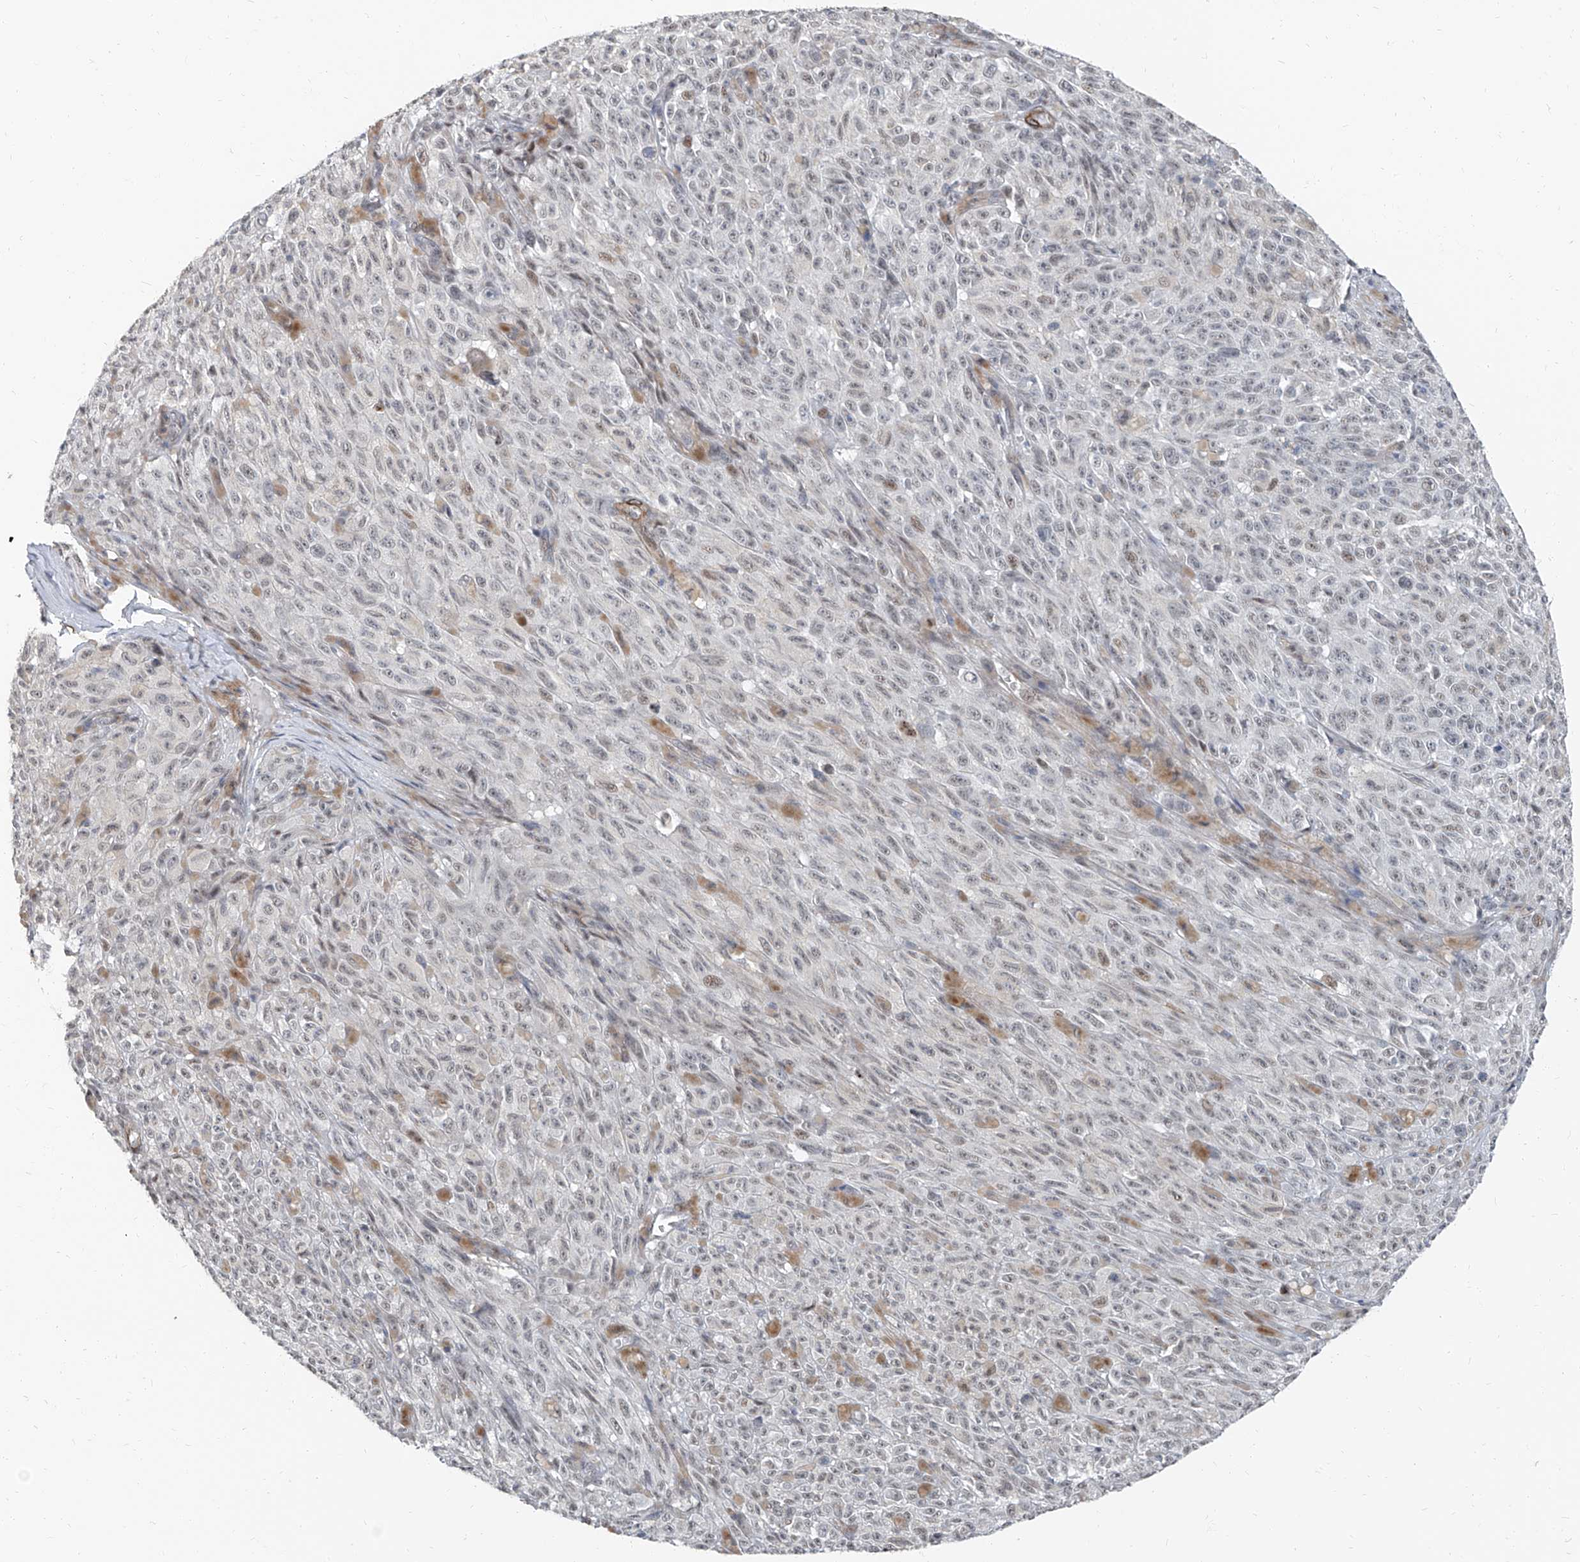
{"staining": {"intensity": "weak", "quantity": "25%-75%", "location": "nuclear"}, "tissue": "melanoma", "cell_type": "Tumor cells", "image_type": "cancer", "snomed": [{"axis": "morphology", "description": "Malignant melanoma, NOS"}, {"axis": "topography", "description": "Skin"}], "caption": "Protein staining exhibits weak nuclear positivity in about 25%-75% of tumor cells in melanoma. (DAB (3,3'-diaminobenzidine) IHC, brown staining for protein, blue staining for nuclei).", "gene": "TXLNB", "patient": {"sex": "female", "age": 82}}